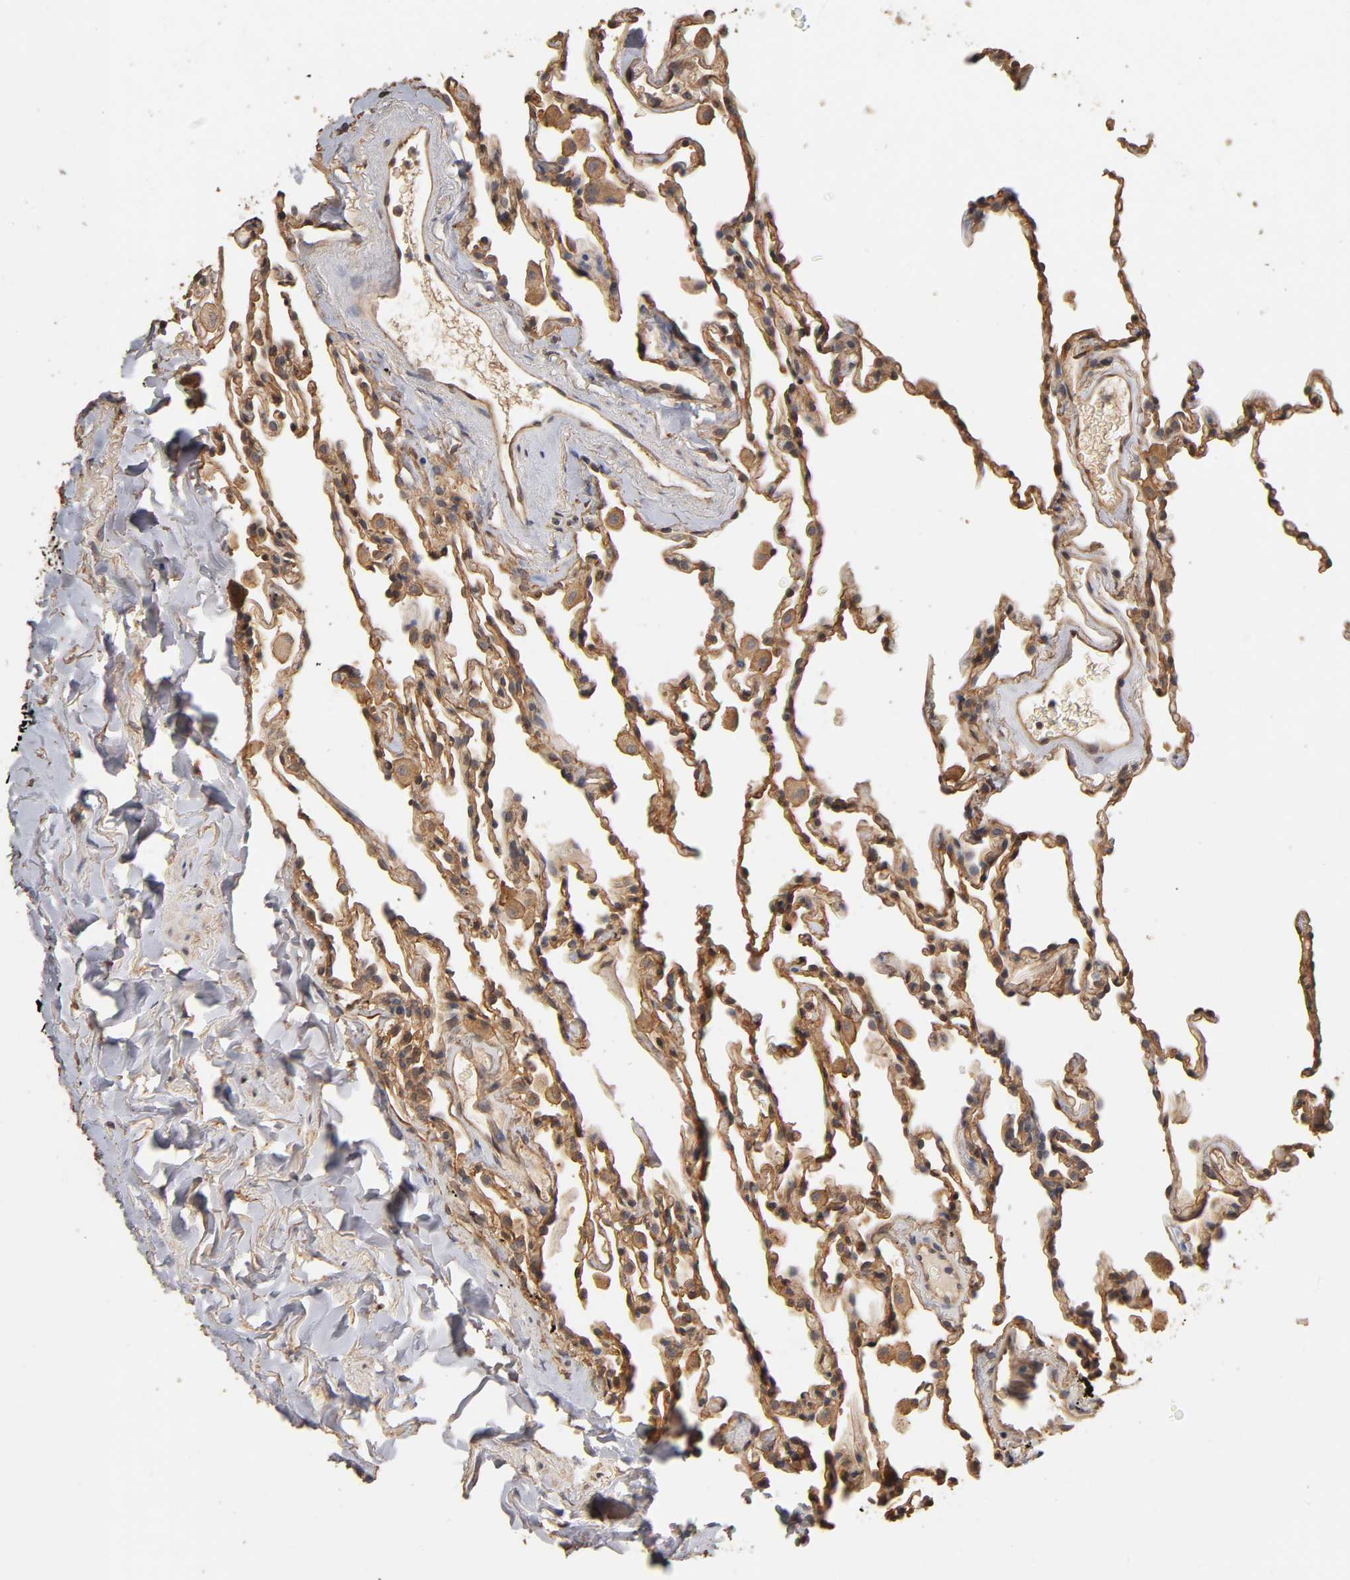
{"staining": {"intensity": "moderate", "quantity": ">75%", "location": "cytoplasmic/membranous"}, "tissue": "lung", "cell_type": "Alveolar cells", "image_type": "normal", "snomed": [{"axis": "morphology", "description": "Normal tissue, NOS"}, {"axis": "morphology", "description": "Soft tissue tumor metastatic"}, {"axis": "topography", "description": "Lung"}], "caption": "An image showing moderate cytoplasmic/membranous positivity in about >75% of alveolar cells in benign lung, as visualized by brown immunohistochemical staining.", "gene": "VSIG4", "patient": {"sex": "male", "age": 59}}